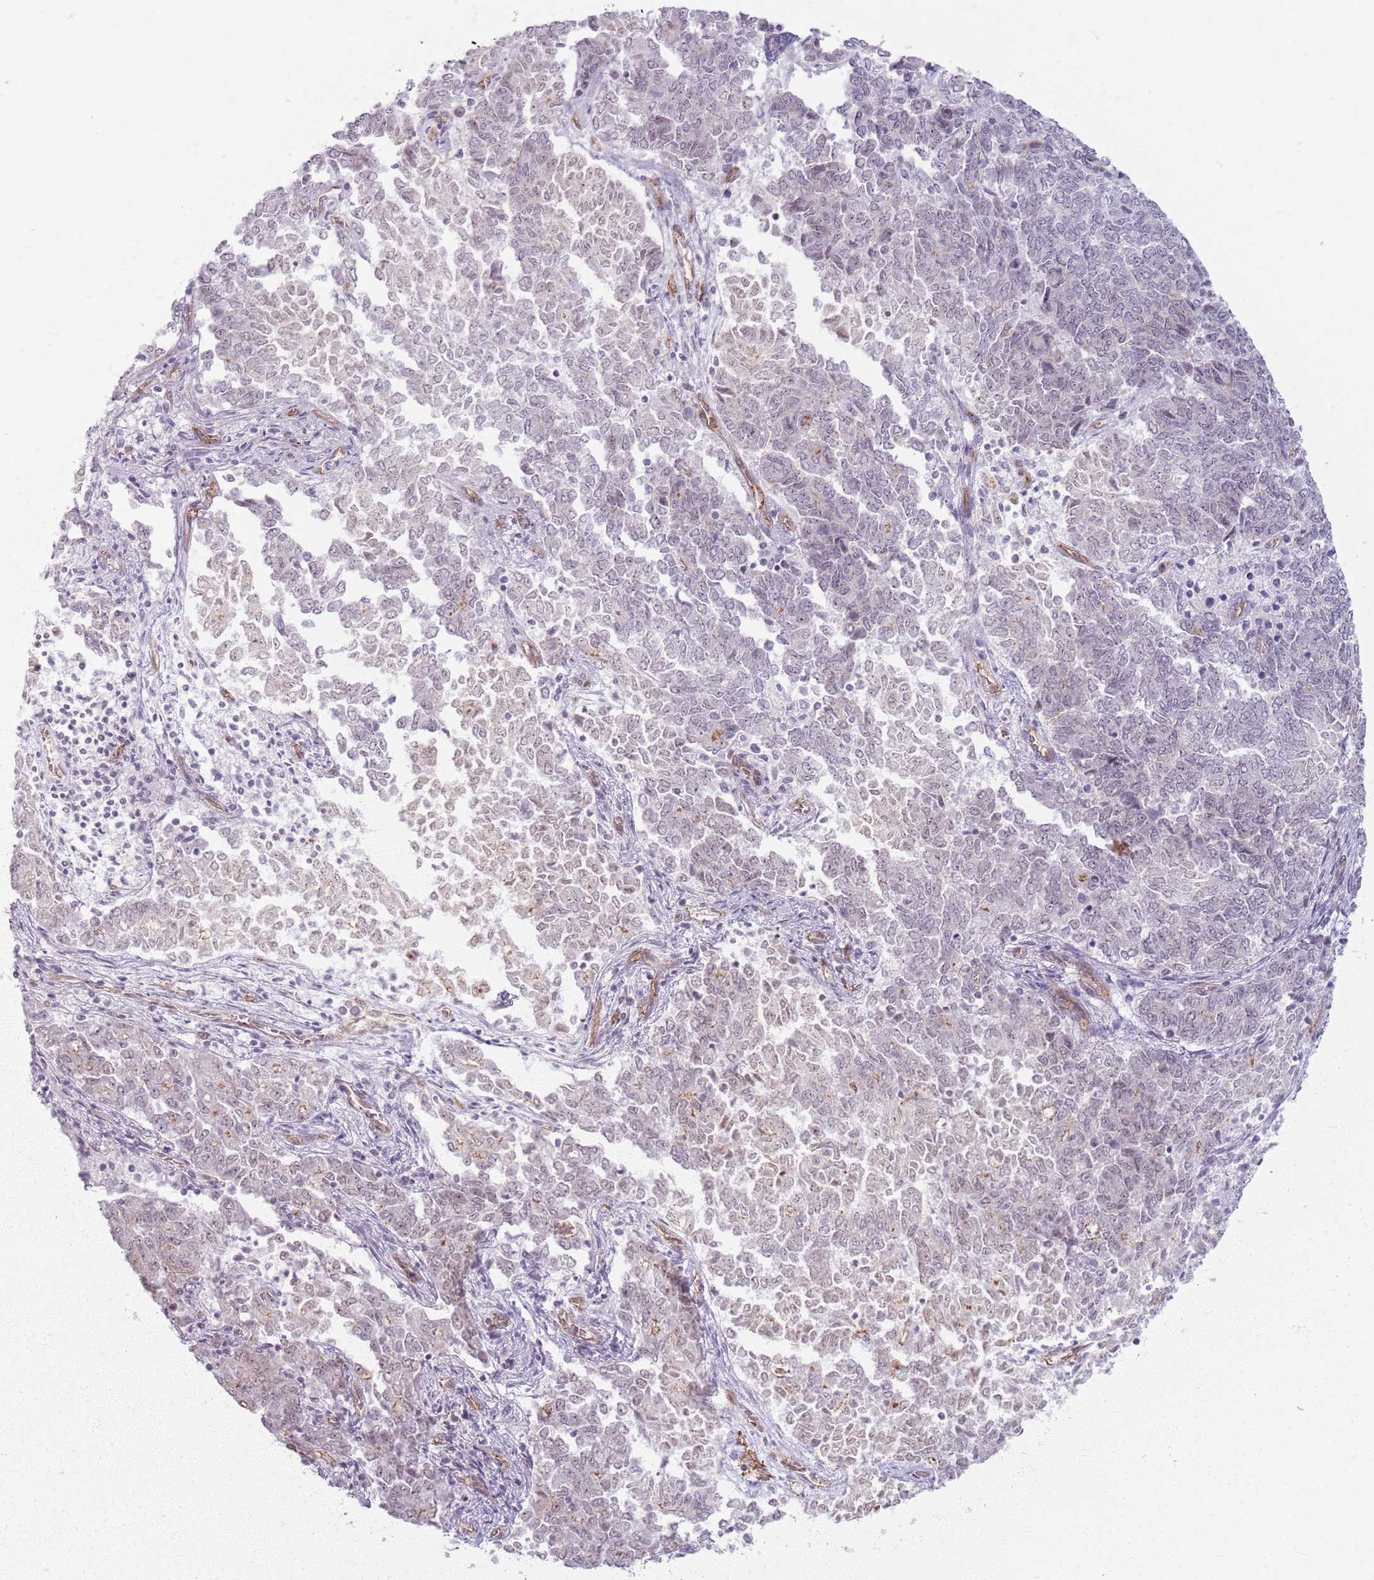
{"staining": {"intensity": "weak", "quantity": "<25%", "location": "nuclear"}, "tissue": "endometrial cancer", "cell_type": "Tumor cells", "image_type": "cancer", "snomed": [{"axis": "morphology", "description": "Adenocarcinoma, NOS"}, {"axis": "topography", "description": "Endometrium"}], "caption": "High magnification brightfield microscopy of adenocarcinoma (endometrial) stained with DAB (brown) and counterstained with hematoxylin (blue): tumor cells show no significant expression.", "gene": "KCNA5", "patient": {"sex": "female", "age": 80}}